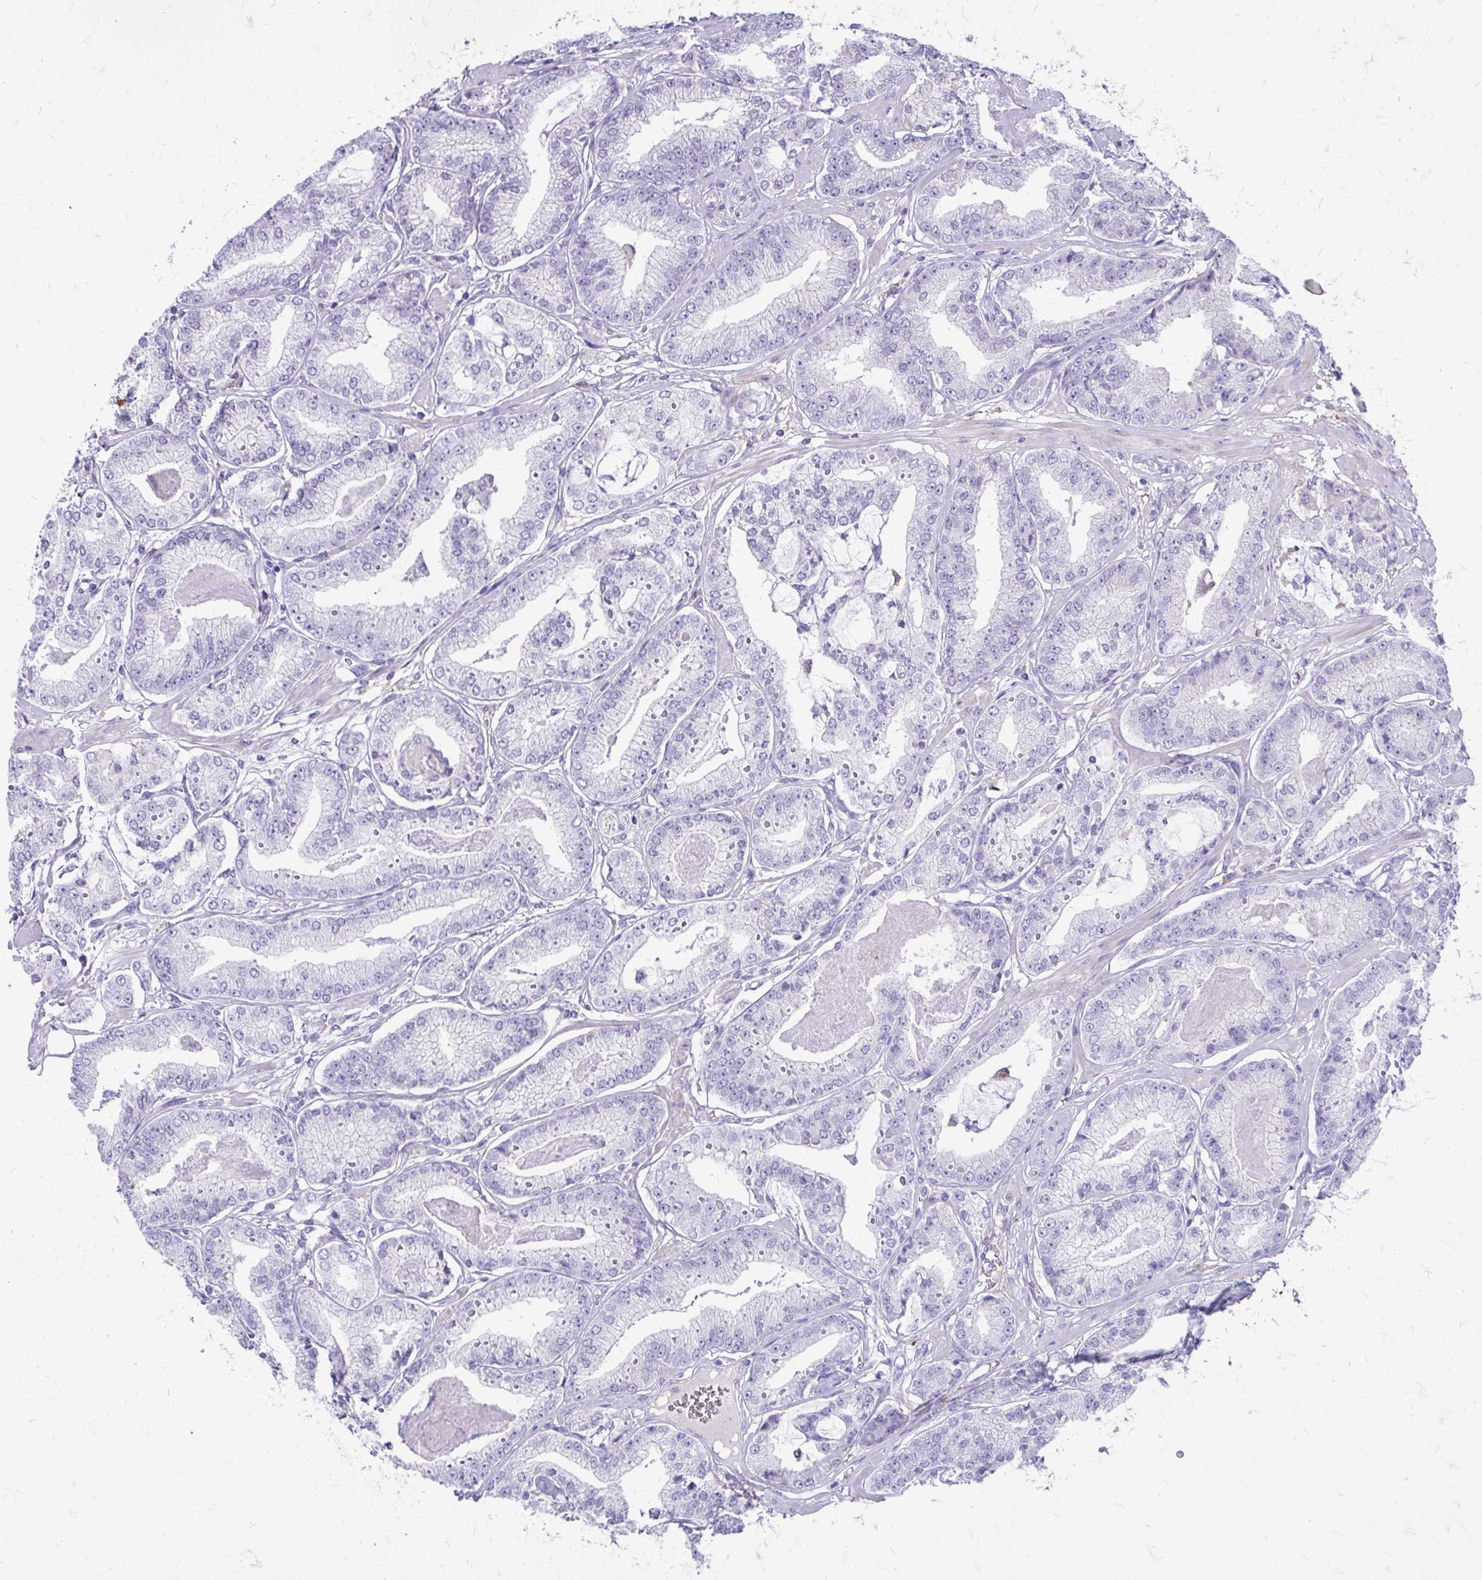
{"staining": {"intensity": "negative", "quantity": "none", "location": "none"}, "tissue": "prostate cancer", "cell_type": "Tumor cells", "image_type": "cancer", "snomed": [{"axis": "morphology", "description": "Adenocarcinoma, High grade"}, {"axis": "topography", "description": "Prostate"}], "caption": "The IHC micrograph has no significant staining in tumor cells of prostate cancer tissue.", "gene": "SIGLEC11", "patient": {"sex": "male", "age": 71}}